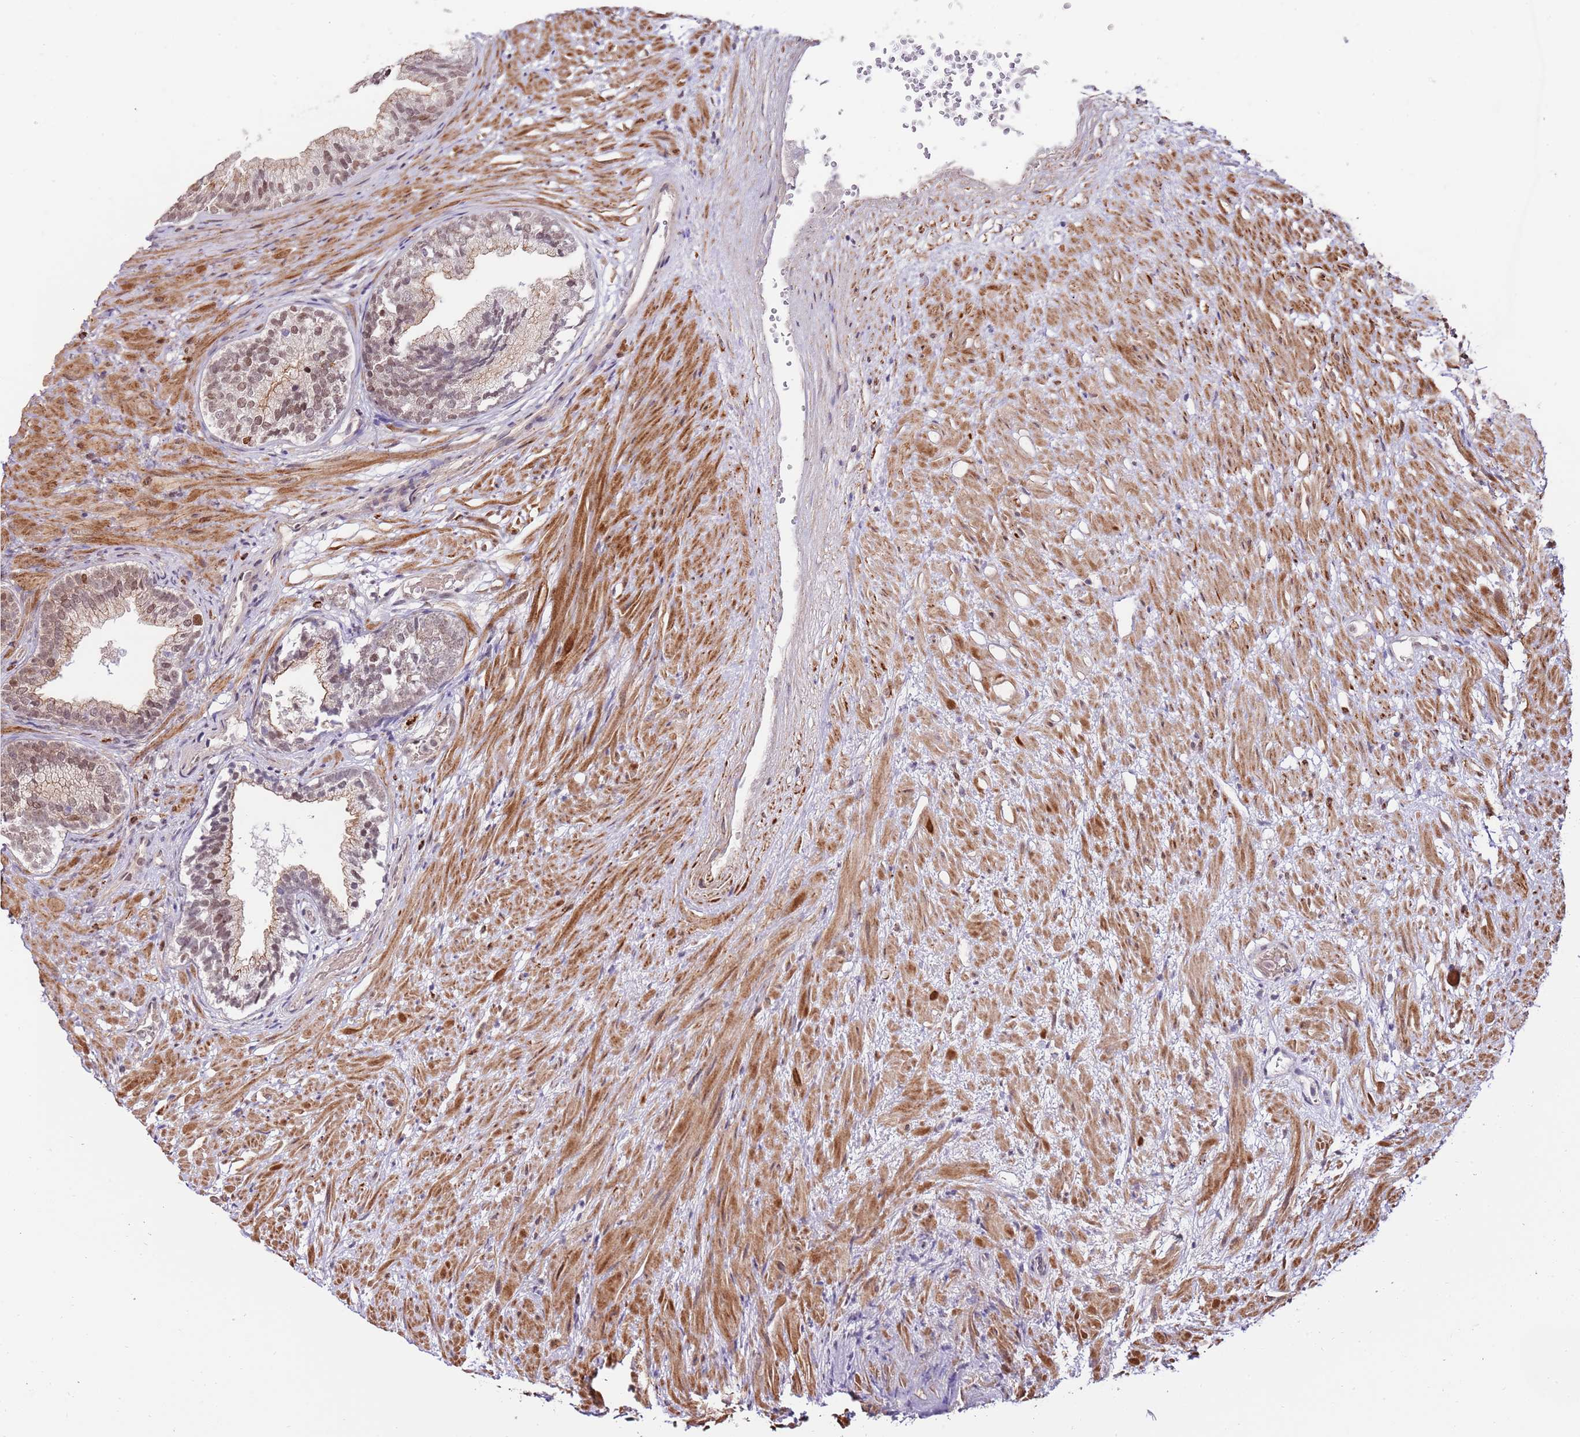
{"staining": {"intensity": "moderate", "quantity": ">75%", "location": "cytoplasmic/membranous,nuclear"}, "tissue": "prostate", "cell_type": "Glandular cells", "image_type": "normal", "snomed": [{"axis": "morphology", "description": "Normal tissue, NOS"}, {"axis": "topography", "description": "Prostate"}], "caption": "Immunohistochemistry (IHC) photomicrograph of normal prostate stained for a protein (brown), which displays medium levels of moderate cytoplasmic/membranous,nuclear staining in approximately >75% of glandular cells.", "gene": "RIF1", "patient": {"sex": "male", "age": 76}}